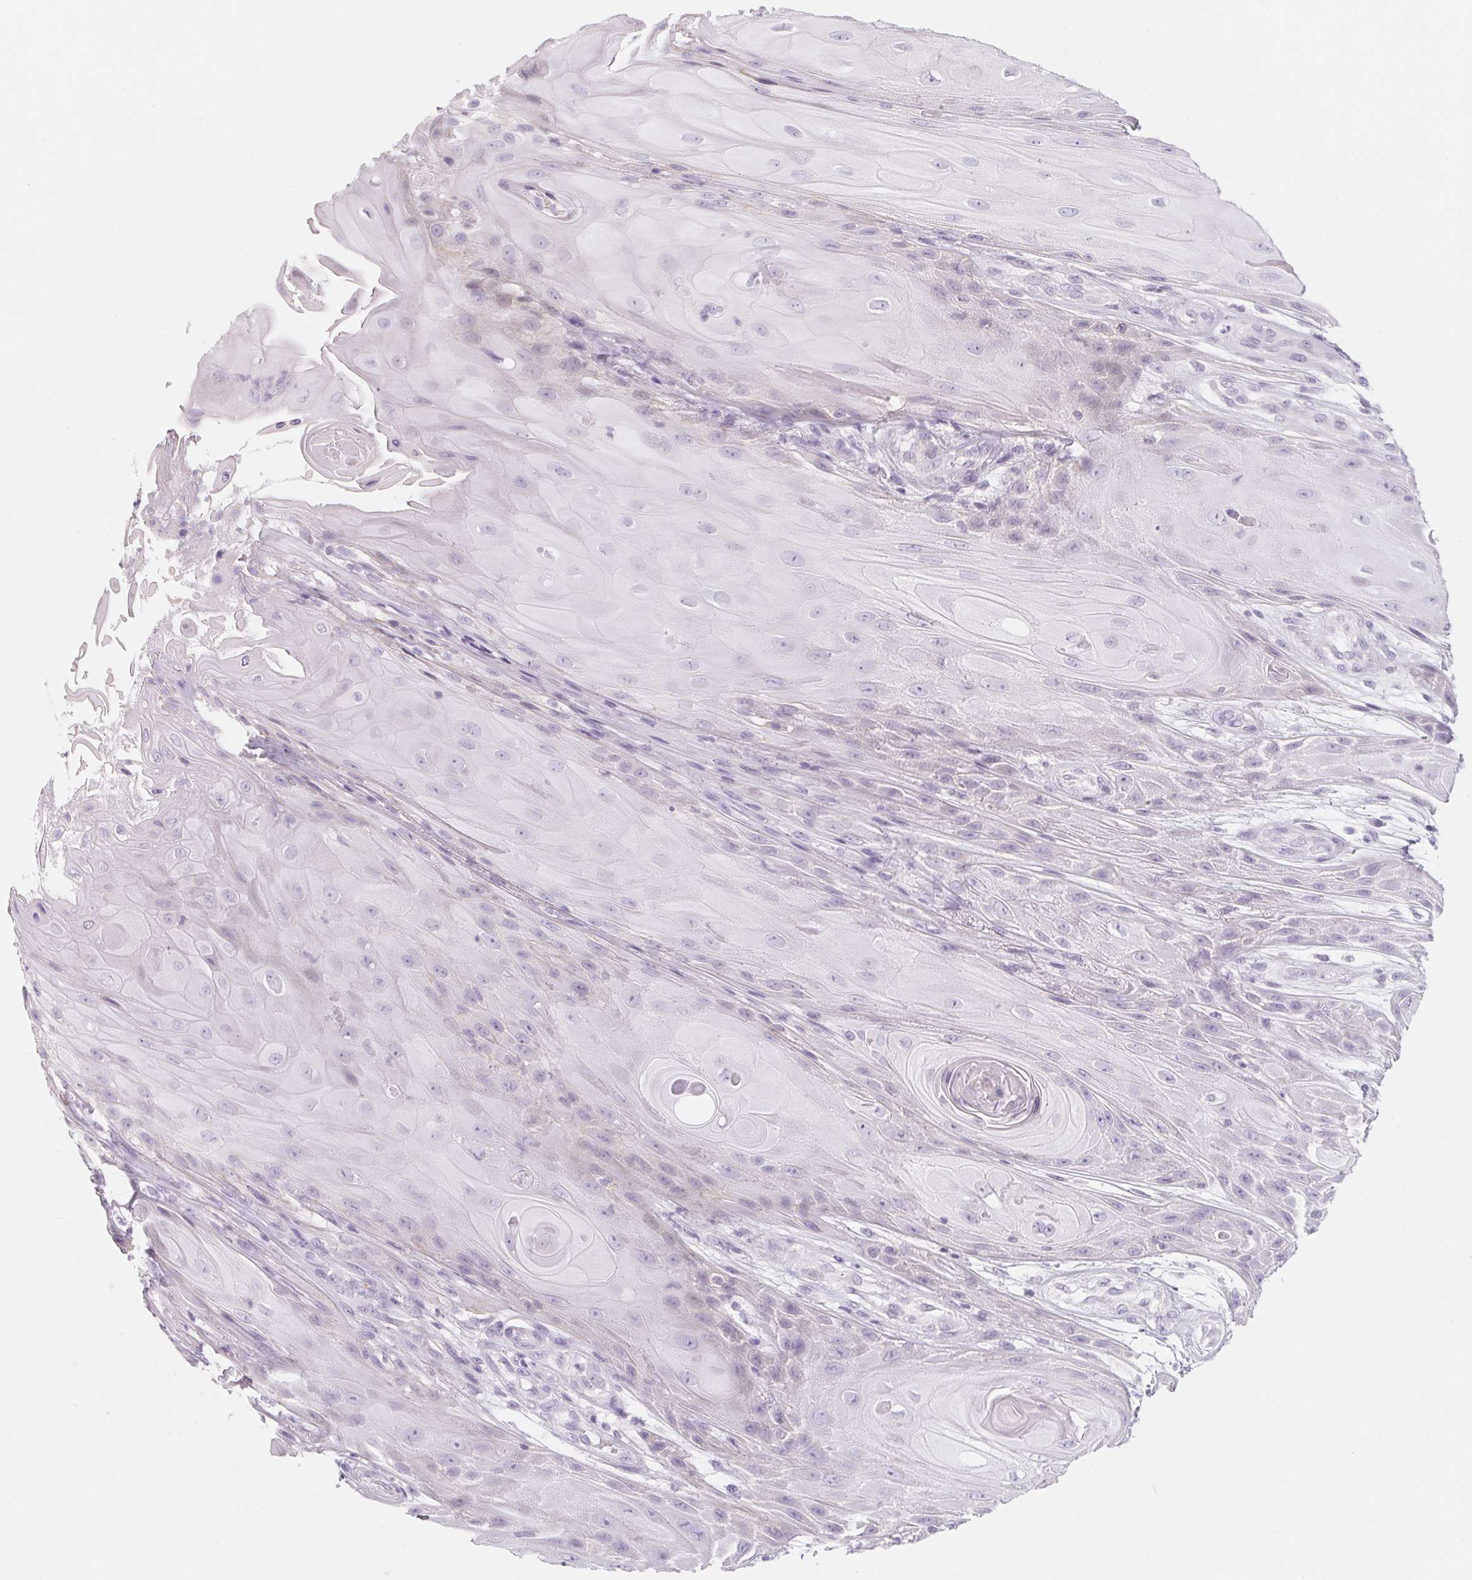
{"staining": {"intensity": "negative", "quantity": "none", "location": "none"}, "tissue": "skin cancer", "cell_type": "Tumor cells", "image_type": "cancer", "snomed": [{"axis": "morphology", "description": "Squamous cell carcinoma, NOS"}, {"axis": "topography", "description": "Skin"}], "caption": "Photomicrograph shows no protein positivity in tumor cells of skin cancer tissue.", "gene": "SH3GL2", "patient": {"sex": "male", "age": 62}}